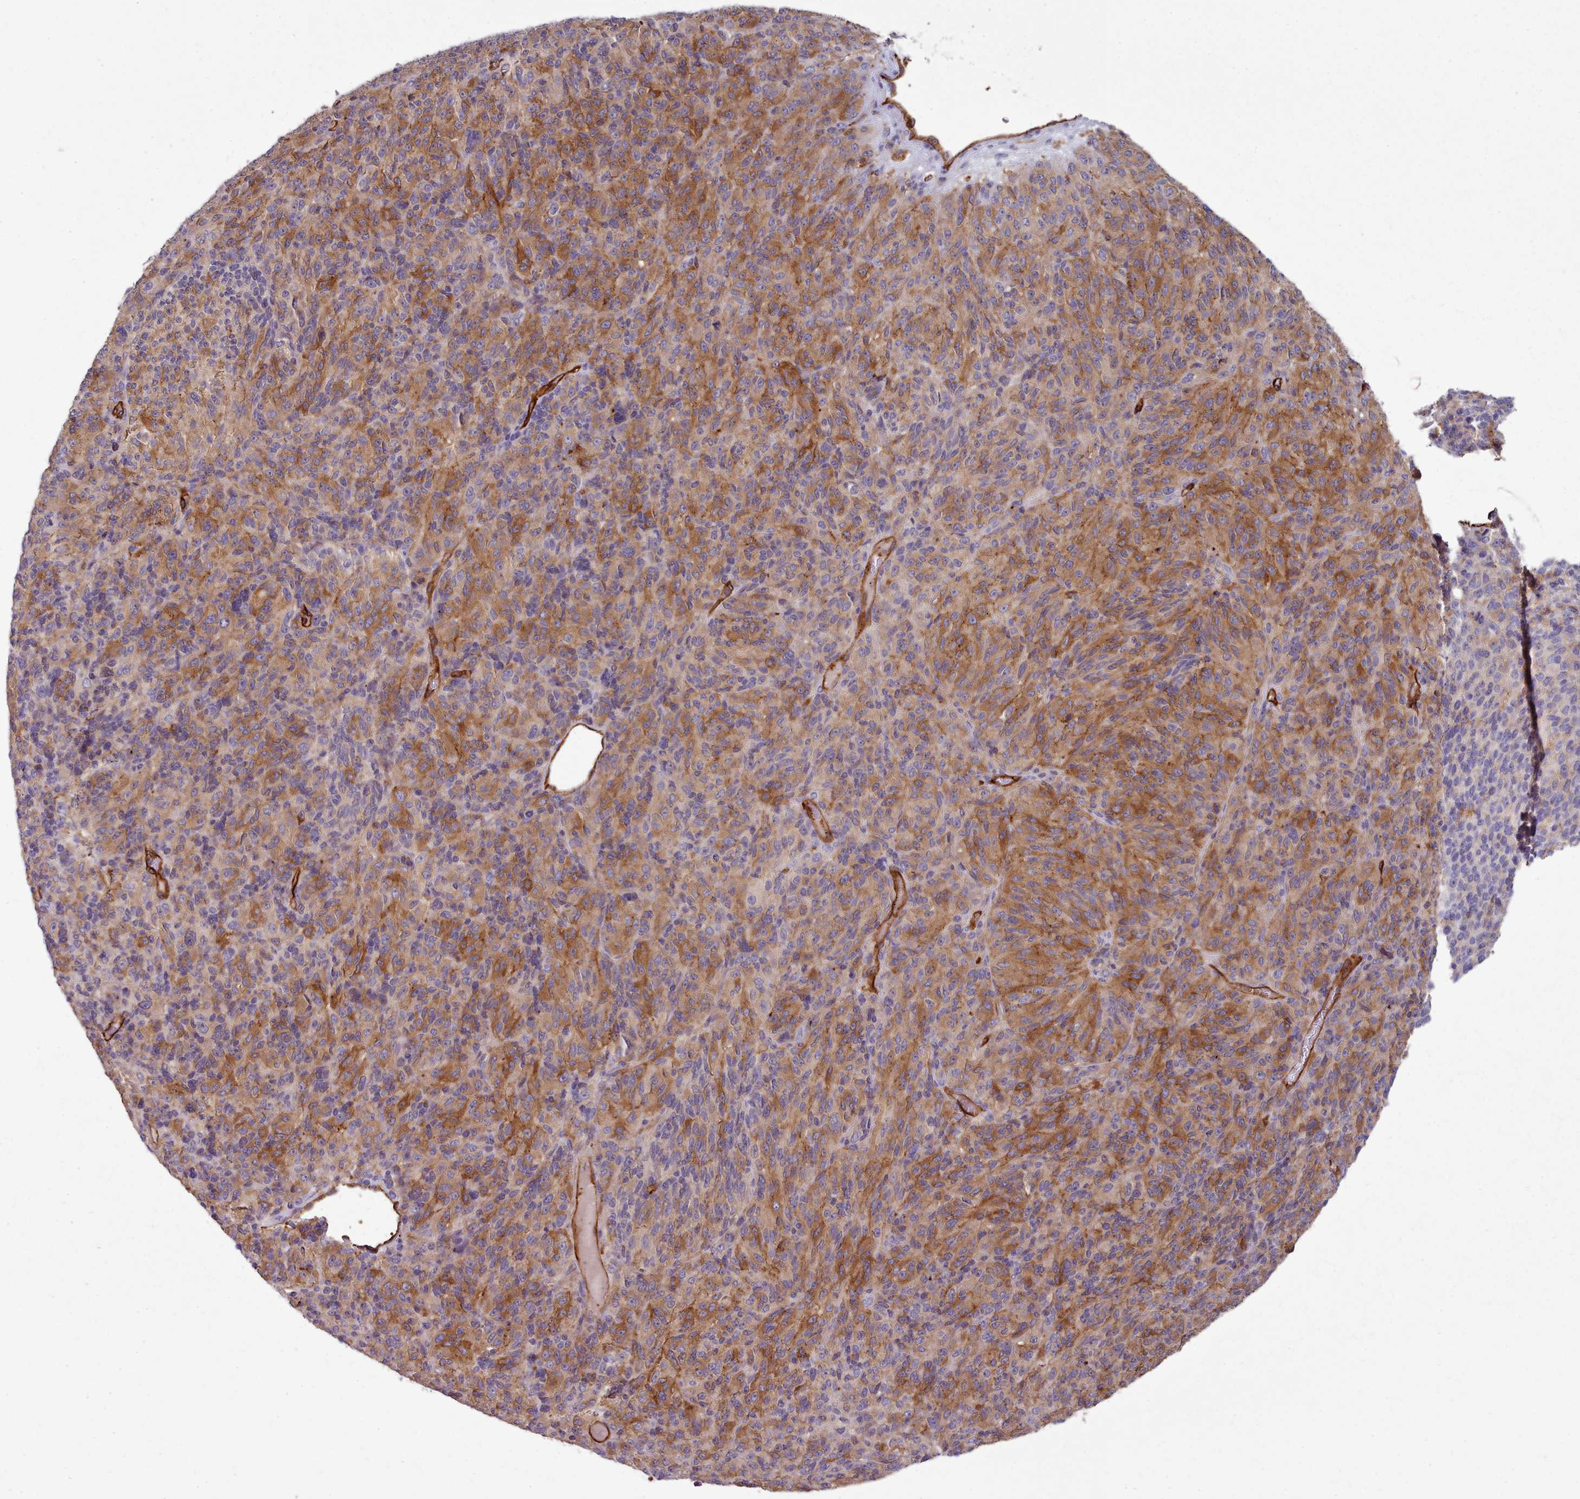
{"staining": {"intensity": "moderate", "quantity": ">75%", "location": "cytoplasmic/membranous"}, "tissue": "melanoma", "cell_type": "Tumor cells", "image_type": "cancer", "snomed": [{"axis": "morphology", "description": "Malignant melanoma, Metastatic site"}, {"axis": "topography", "description": "Brain"}], "caption": "Malignant melanoma (metastatic site) tissue demonstrates moderate cytoplasmic/membranous staining in approximately >75% of tumor cells, visualized by immunohistochemistry.", "gene": "CD300LF", "patient": {"sex": "female", "age": 56}}